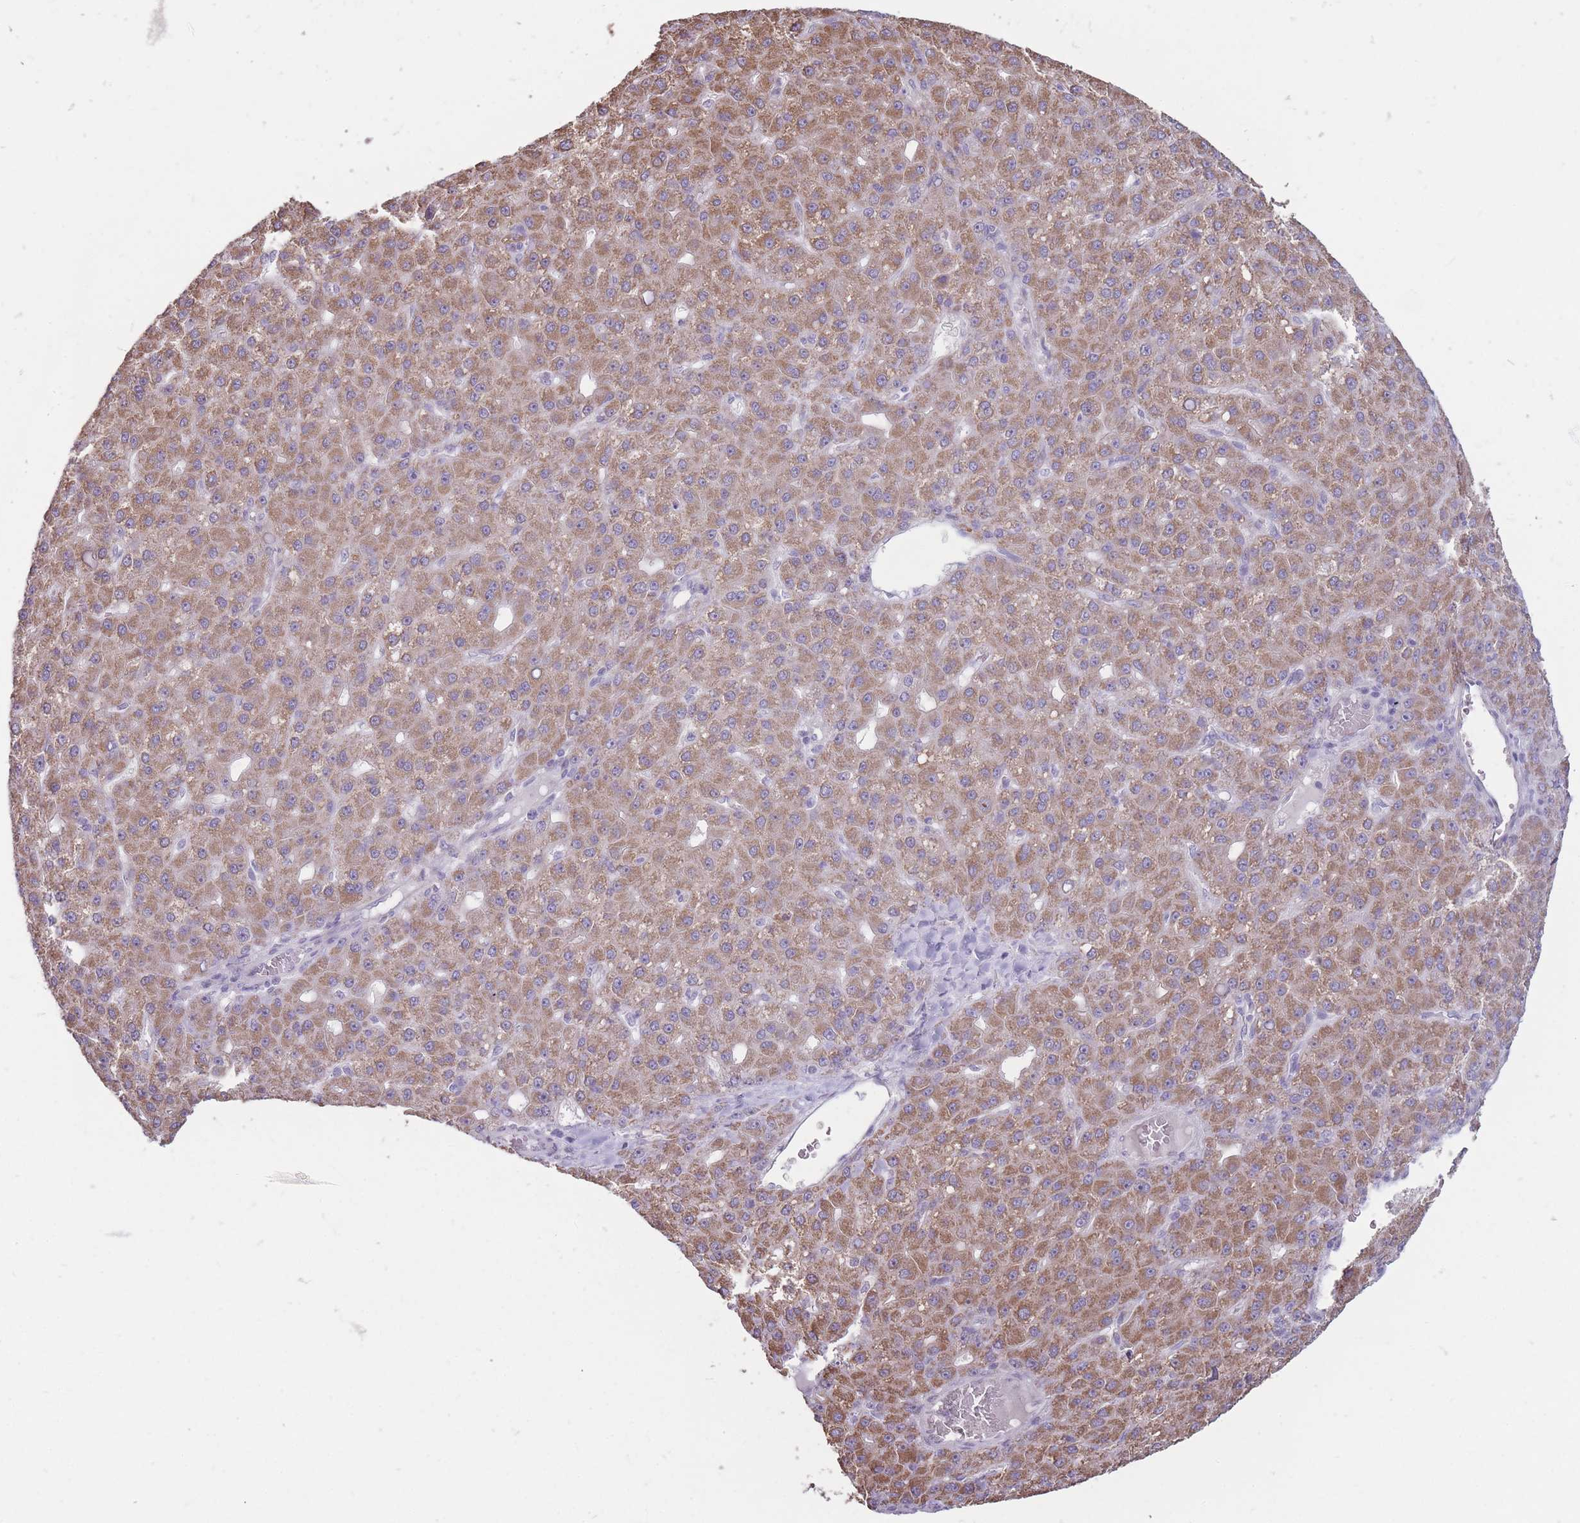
{"staining": {"intensity": "moderate", "quantity": ">75%", "location": "cytoplasmic/membranous"}, "tissue": "liver cancer", "cell_type": "Tumor cells", "image_type": "cancer", "snomed": [{"axis": "morphology", "description": "Carcinoma, Hepatocellular, NOS"}, {"axis": "topography", "description": "Liver"}], "caption": "Hepatocellular carcinoma (liver) stained for a protein reveals moderate cytoplasmic/membranous positivity in tumor cells. Using DAB (3,3'-diaminobenzidine) (brown) and hematoxylin (blue) stains, captured at high magnification using brightfield microscopy.", "gene": "NELL1", "patient": {"sex": "male", "age": 67}}